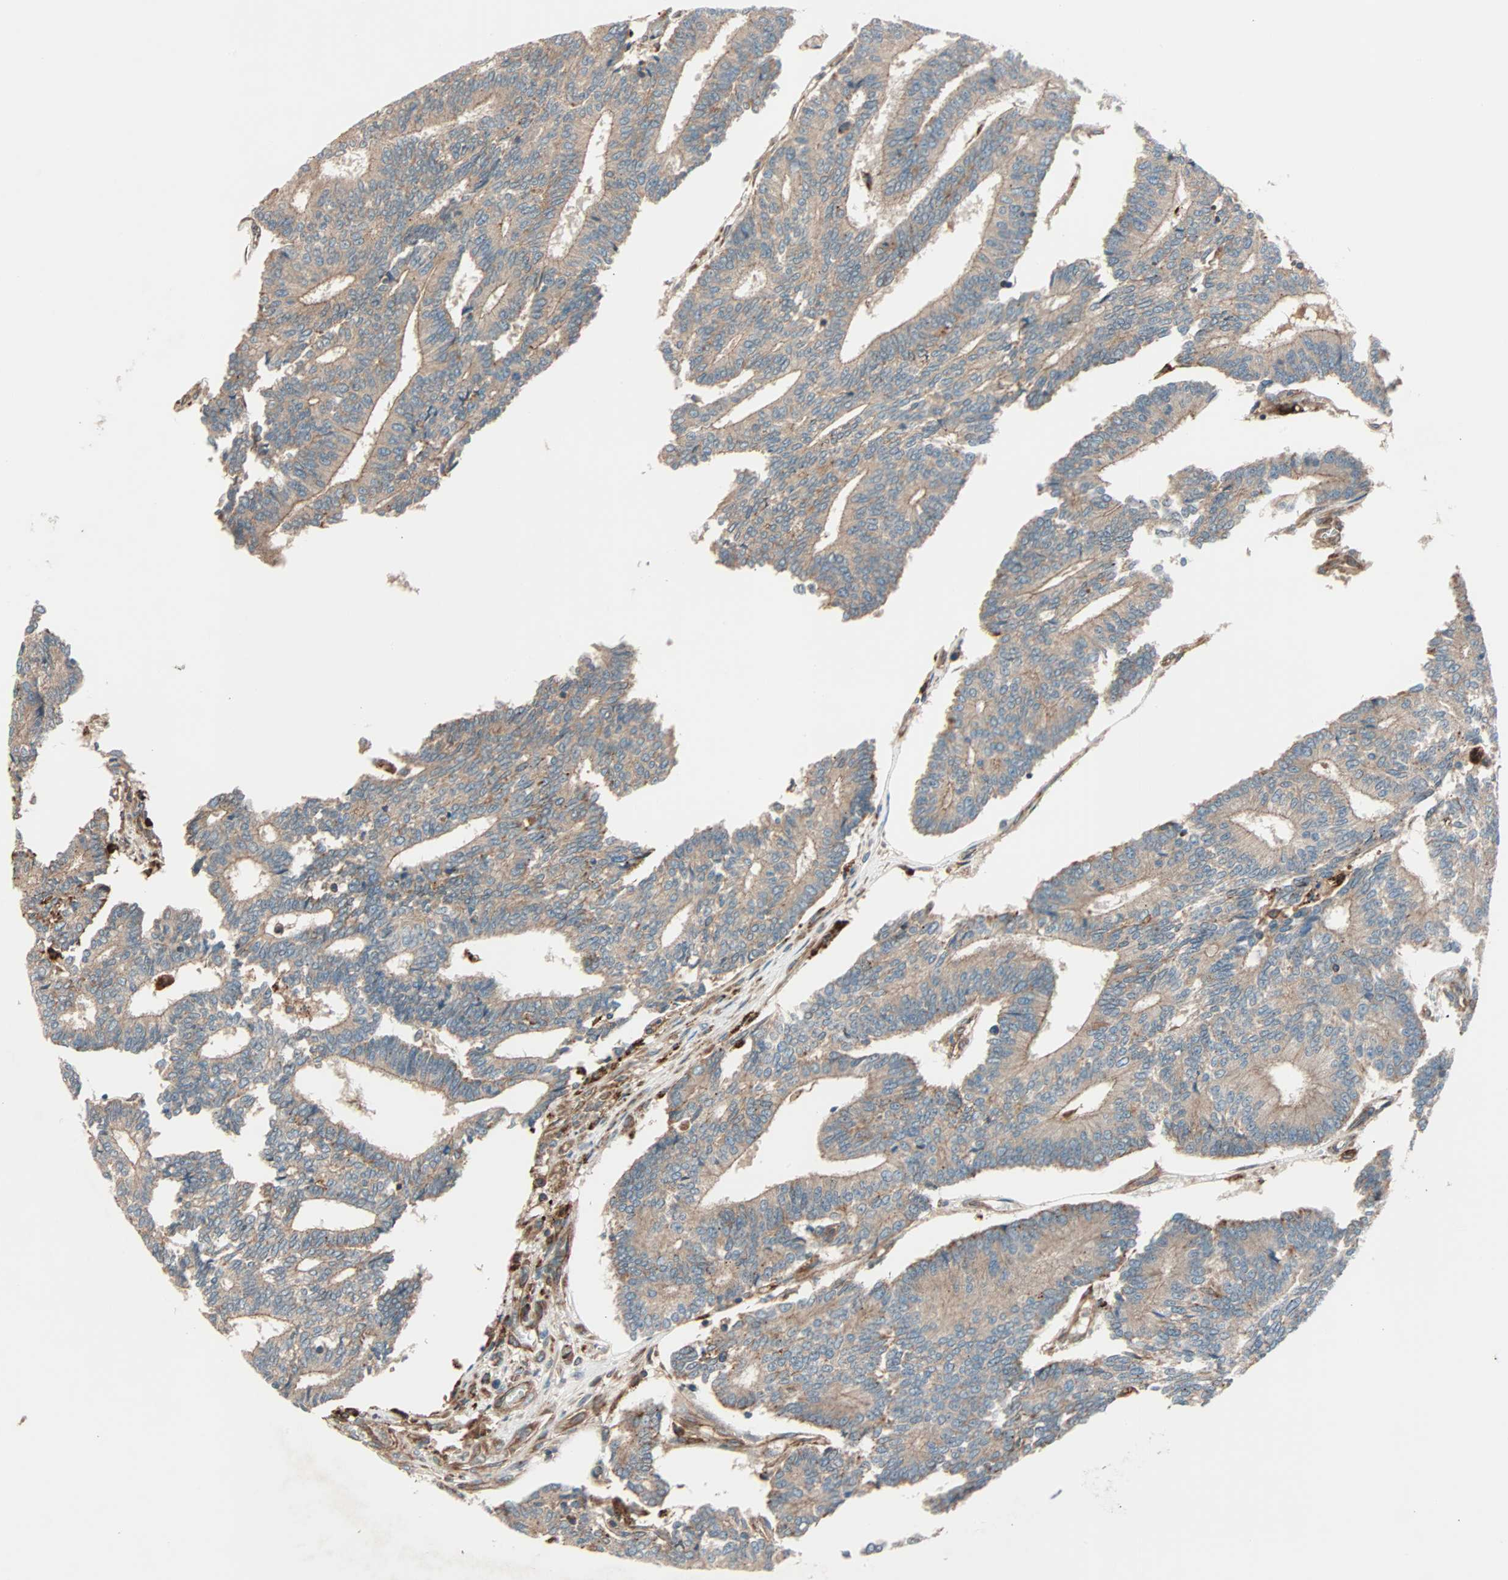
{"staining": {"intensity": "weak", "quantity": ">75%", "location": "cytoplasmic/membranous"}, "tissue": "prostate cancer", "cell_type": "Tumor cells", "image_type": "cancer", "snomed": [{"axis": "morphology", "description": "Adenocarcinoma, High grade"}, {"axis": "topography", "description": "Prostate"}], "caption": "Weak cytoplasmic/membranous positivity is present in approximately >75% of tumor cells in prostate adenocarcinoma (high-grade).", "gene": "PHYH", "patient": {"sex": "male", "age": 55}}